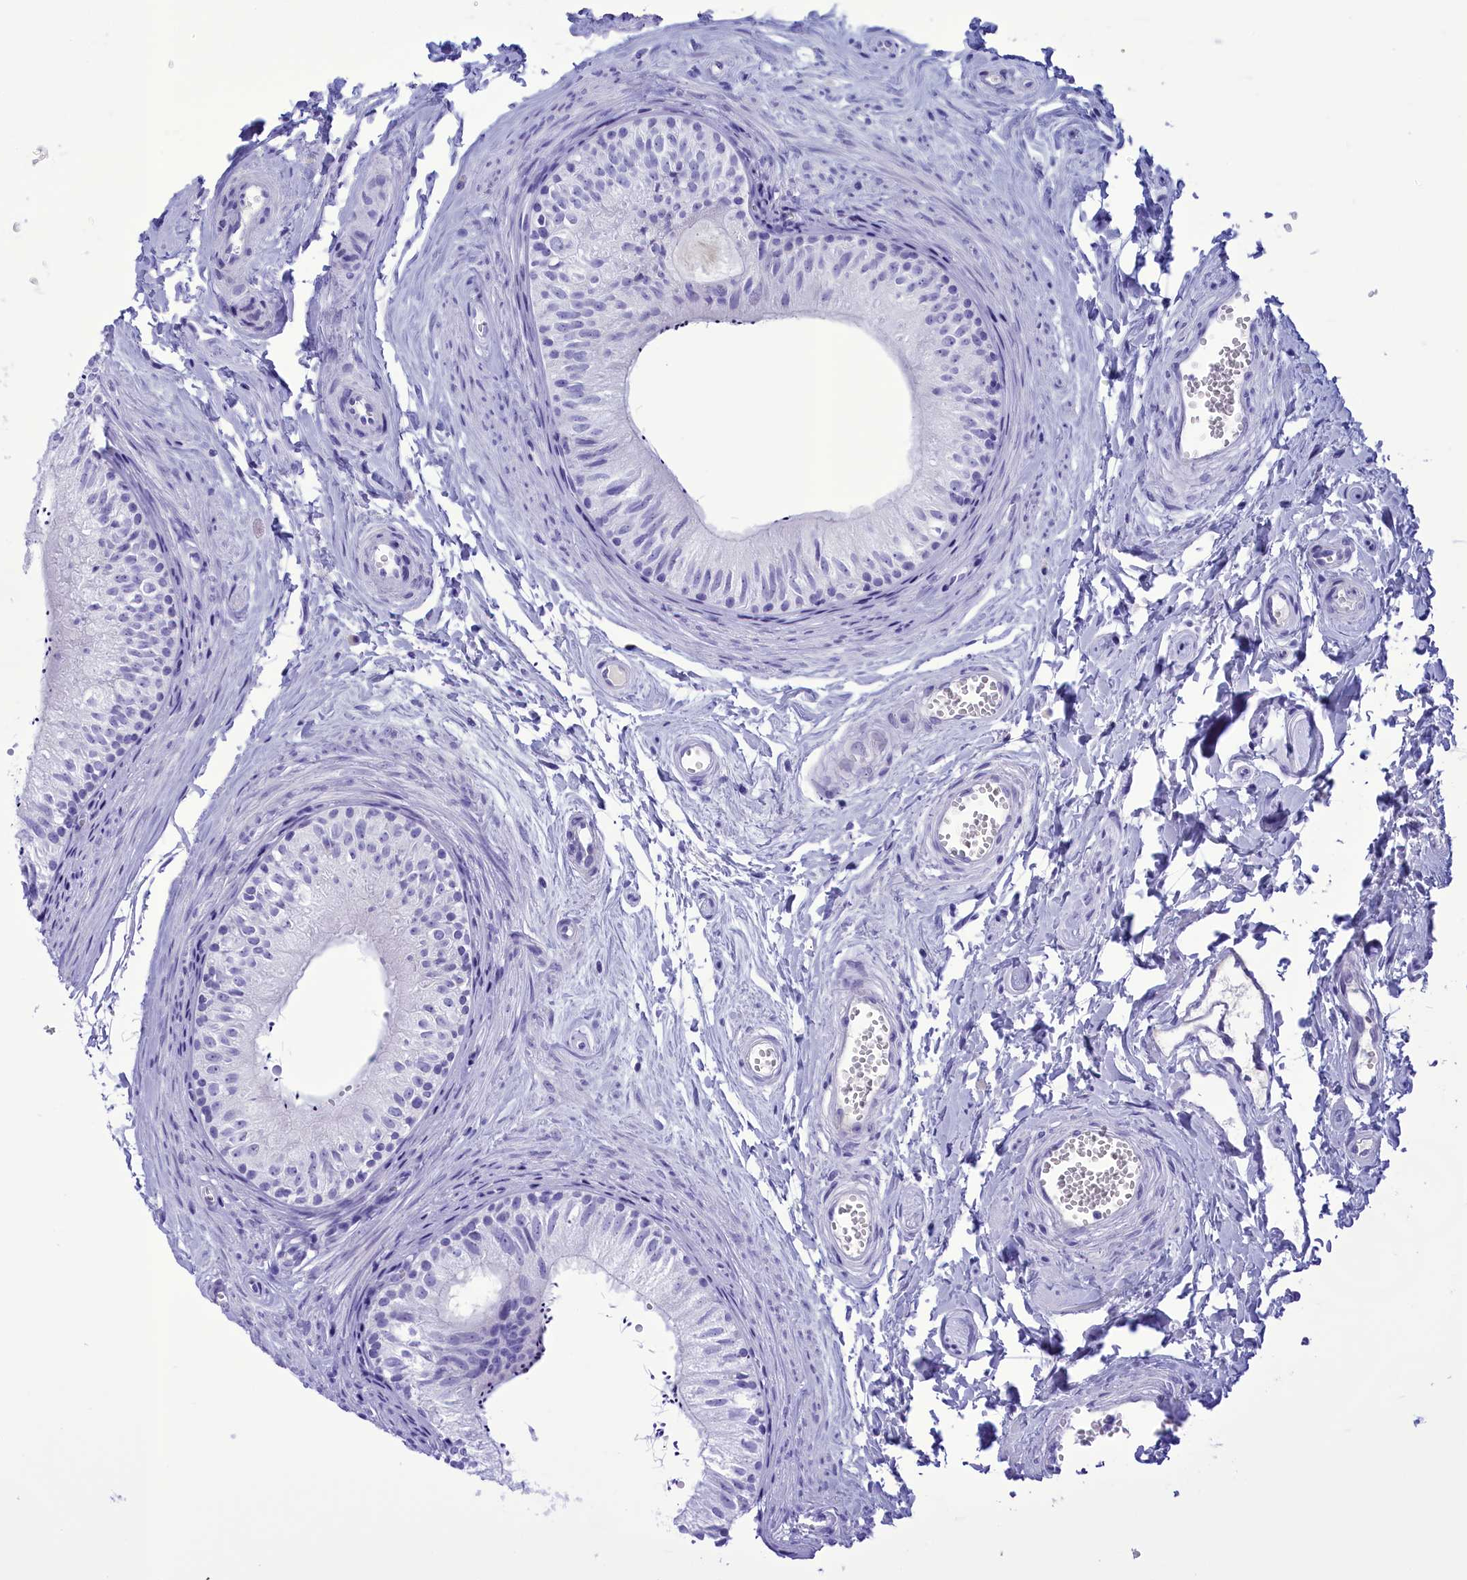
{"staining": {"intensity": "negative", "quantity": "none", "location": "none"}, "tissue": "epididymis", "cell_type": "Glandular cells", "image_type": "normal", "snomed": [{"axis": "morphology", "description": "Normal tissue, NOS"}, {"axis": "topography", "description": "Epididymis"}], "caption": "An immunohistochemistry (IHC) histopathology image of unremarkable epididymis is shown. There is no staining in glandular cells of epididymis. Nuclei are stained in blue.", "gene": "BRI3", "patient": {"sex": "male", "age": 56}}